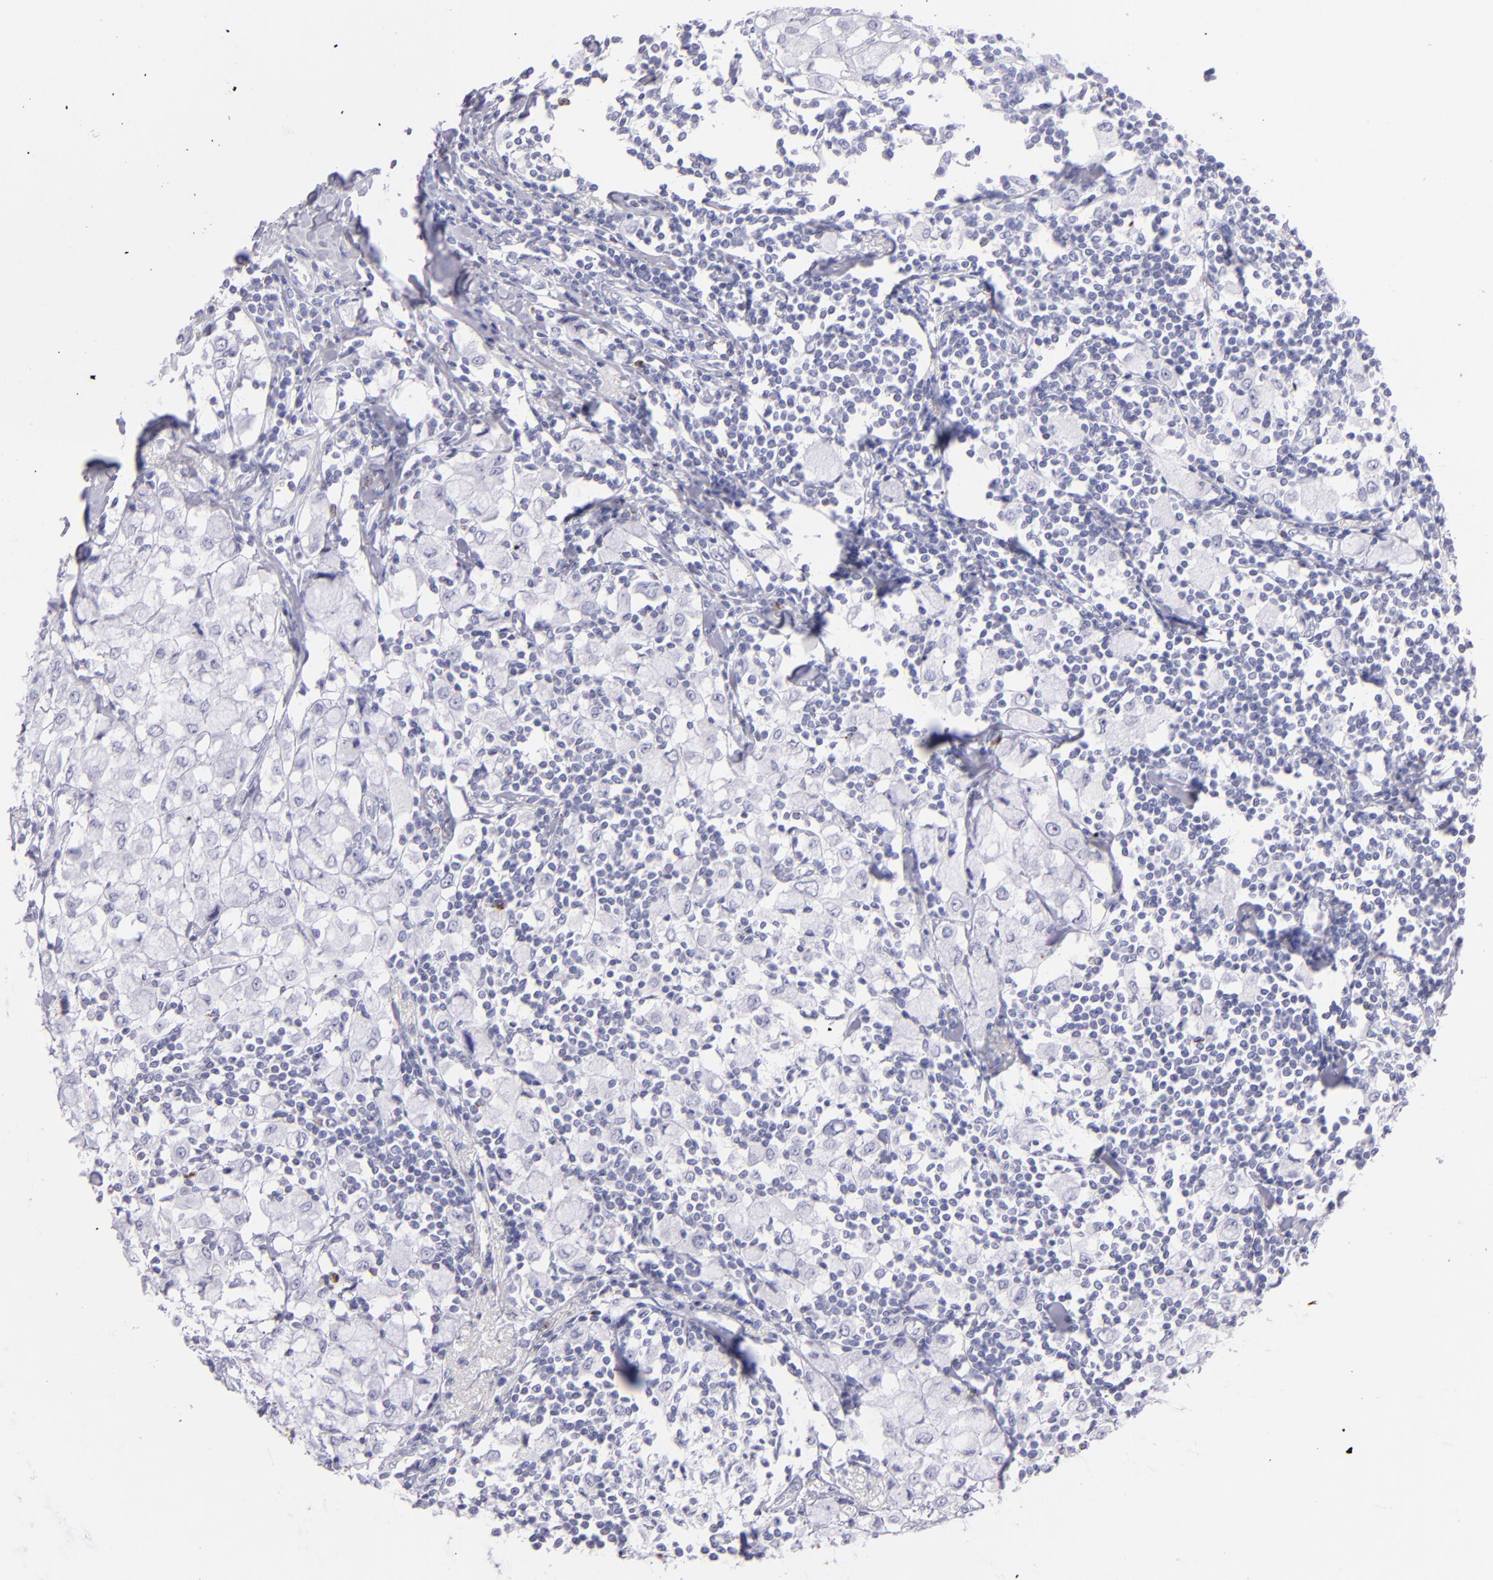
{"staining": {"intensity": "negative", "quantity": "none", "location": "none"}, "tissue": "breast cancer", "cell_type": "Tumor cells", "image_type": "cancer", "snomed": [{"axis": "morphology", "description": "Lobular carcinoma"}, {"axis": "topography", "description": "Breast"}], "caption": "IHC micrograph of human breast cancer stained for a protein (brown), which displays no staining in tumor cells. (DAB (3,3'-diaminobenzidine) IHC with hematoxylin counter stain).", "gene": "PRF1", "patient": {"sex": "female", "age": 85}}